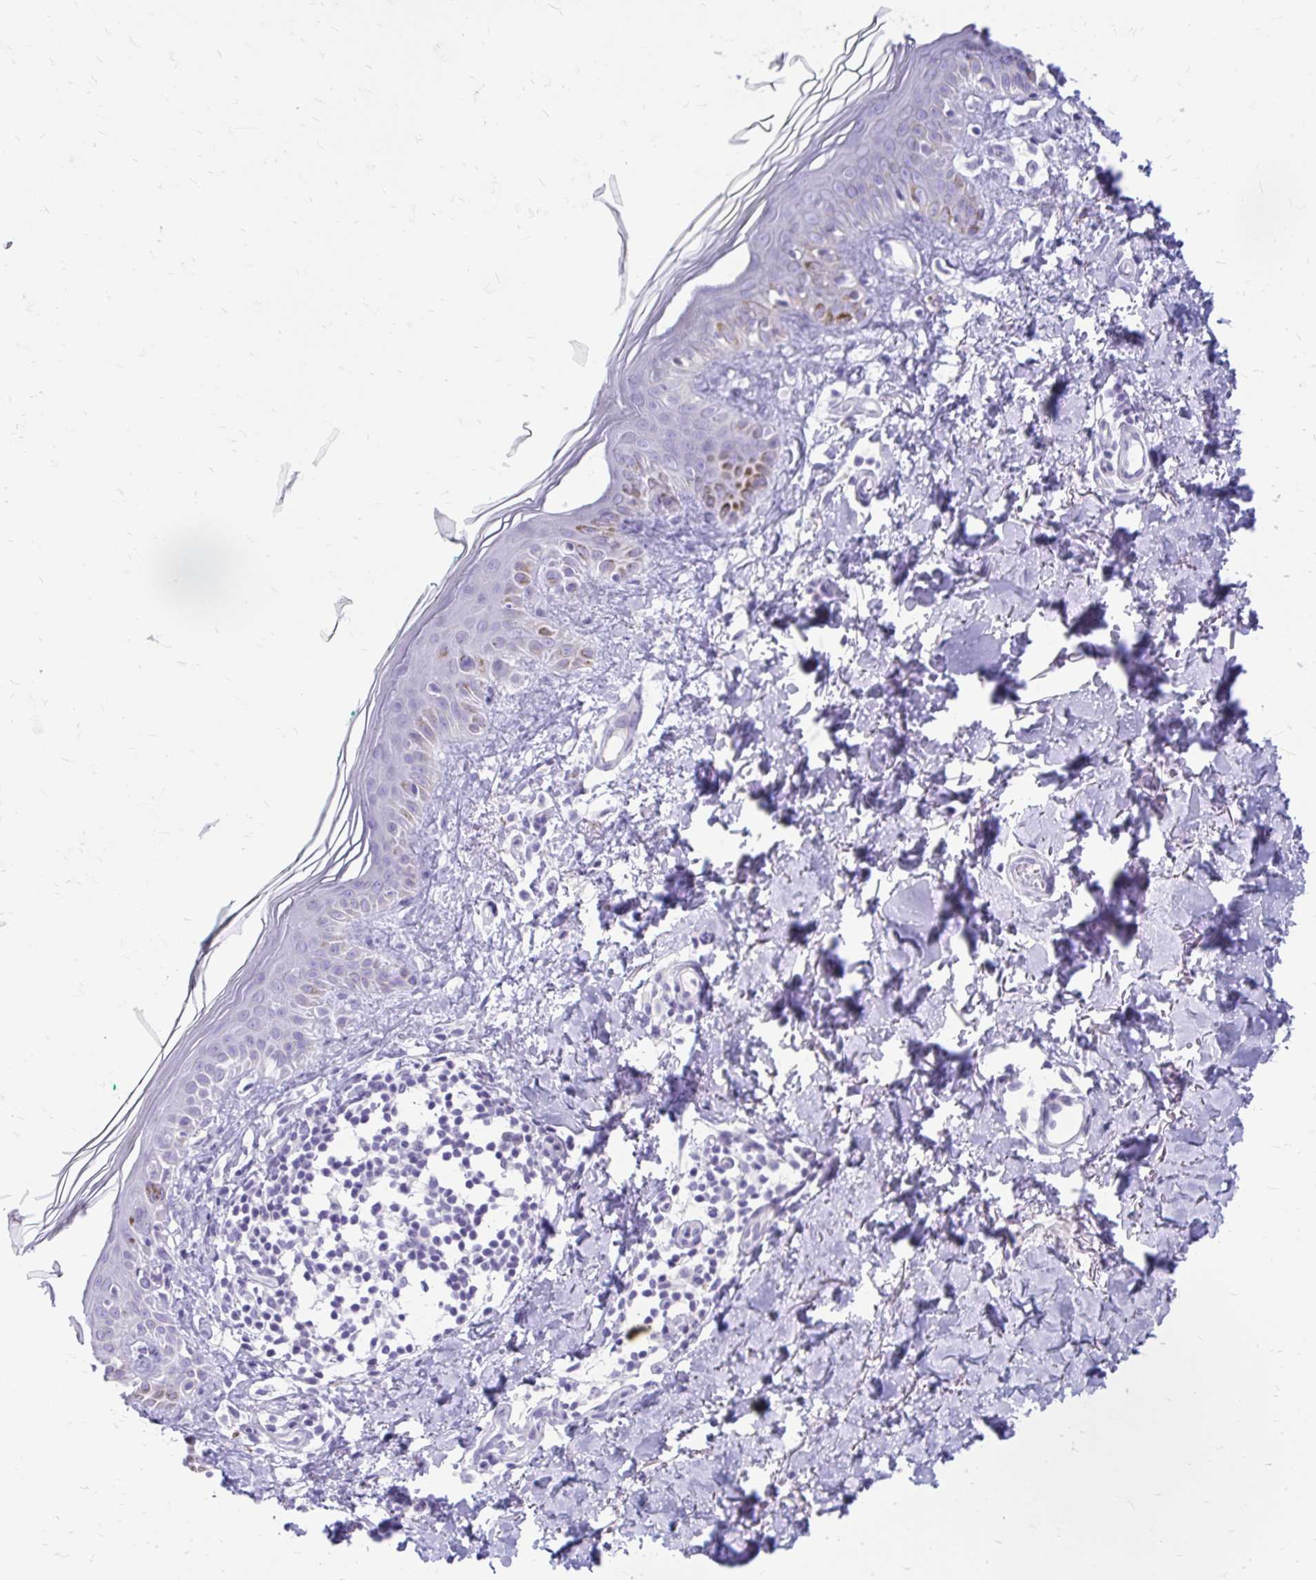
{"staining": {"intensity": "negative", "quantity": "none", "location": "none"}, "tissue": "skin", "cell_type": "Fibroblasts", "image_type": "normal", "snomed": [{"axis": "morphology", "description": "Normal tissue, NOS"}, {"axis": "topography", "description": "Skin"}, {"axis": "topography", "description": "Peripheral nerve tissue"}], "caption": "Immunohistochemical staining of unremarkable skin shows no significant positivity in fibroblasts.", "gene": "SATL1", "patient": {"sex": "female", "age": 45}}